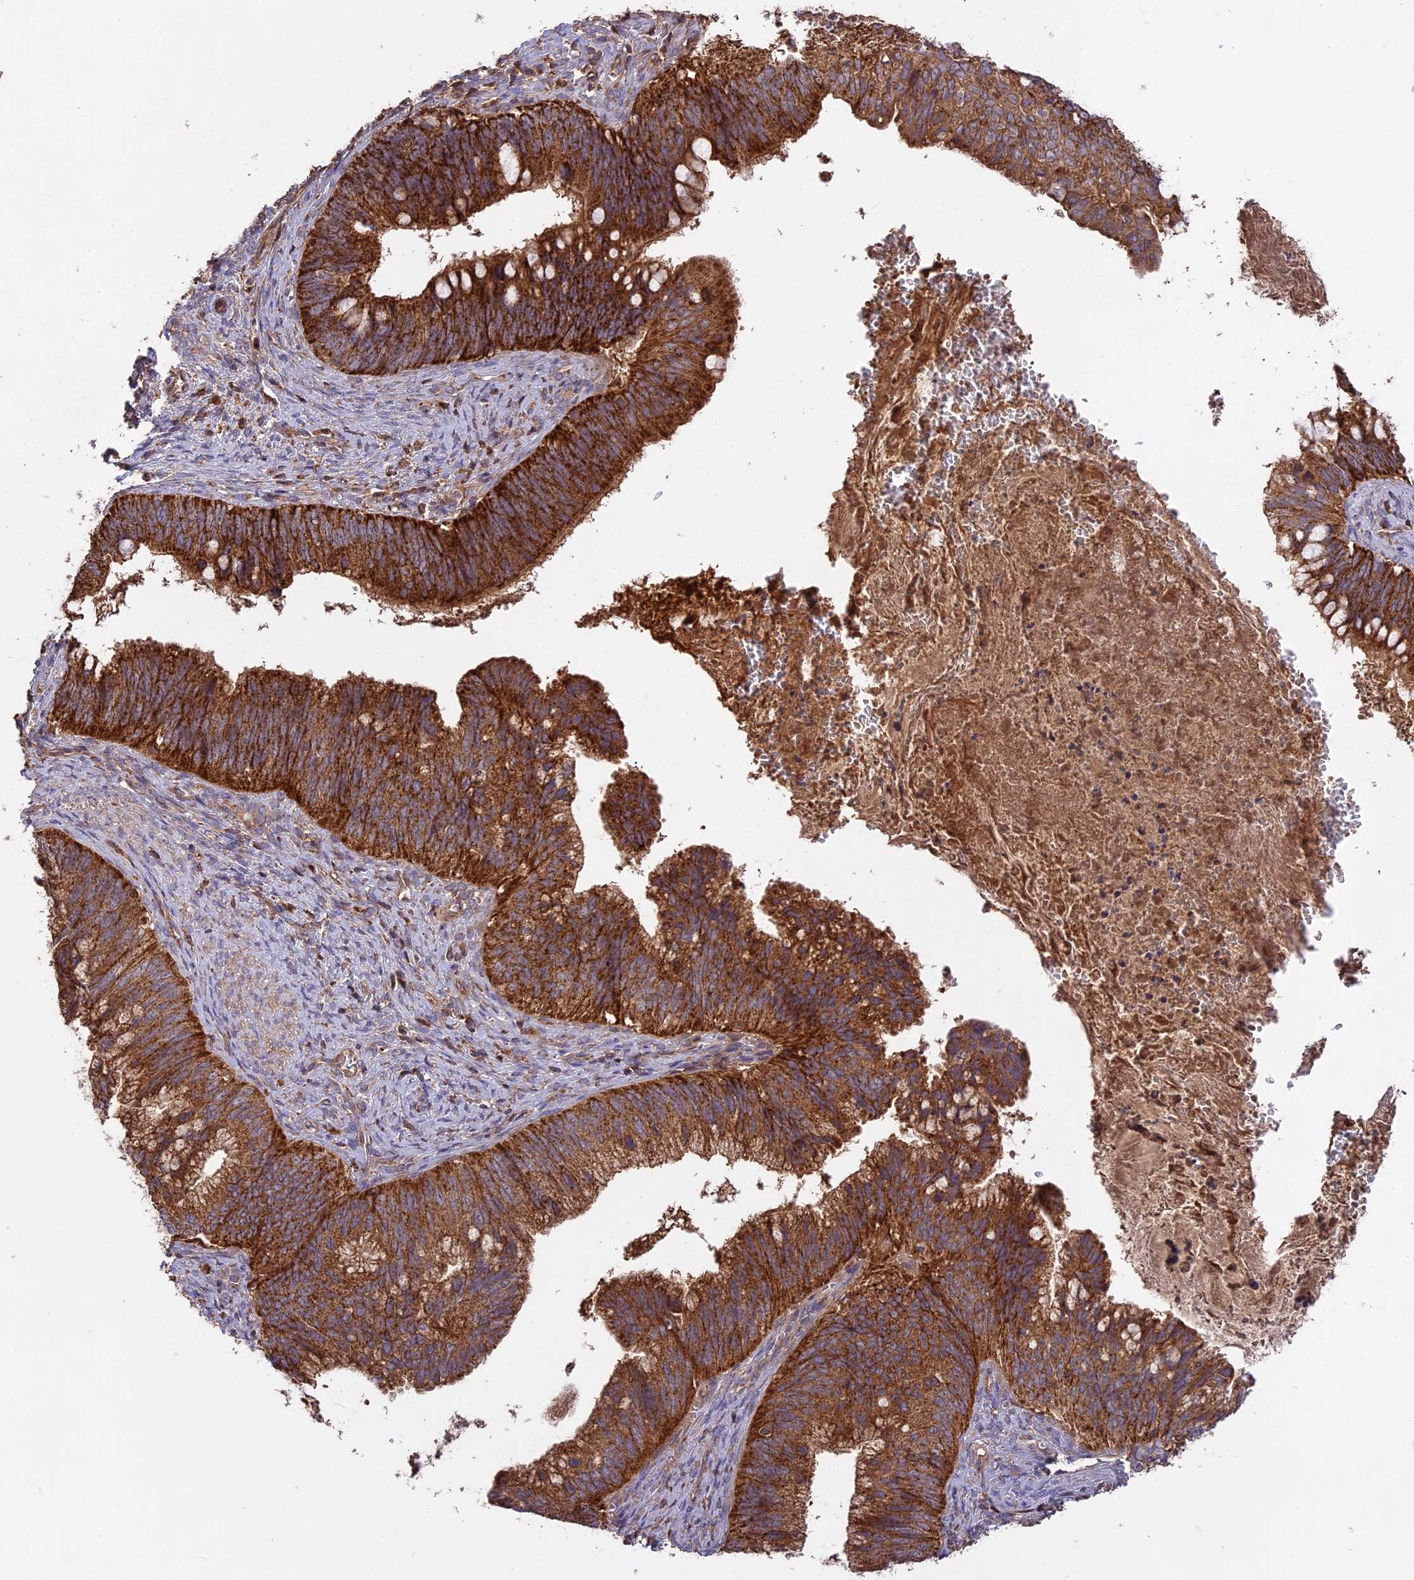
{"staining": {"intensity": "strong", "quantity": ">75%", "location": "cytoplasmic/membranous"}, "tissue": "cervical cancer", "cell_type": "Tumor cells", "image_type": "cancer", "snomed": [{"axis": "morphology", "description": "Adenocarcinoma, NOS"}, {"axis": "topography", "description": "Cervix"}], "caption": "Strong cytoplasmic/membranous positivity is appreciated in about >75% of tumor cells in cervical adenocarcinoma.", "gene": "NUDT8", "patient": {"sex": "female", "age": 42}}